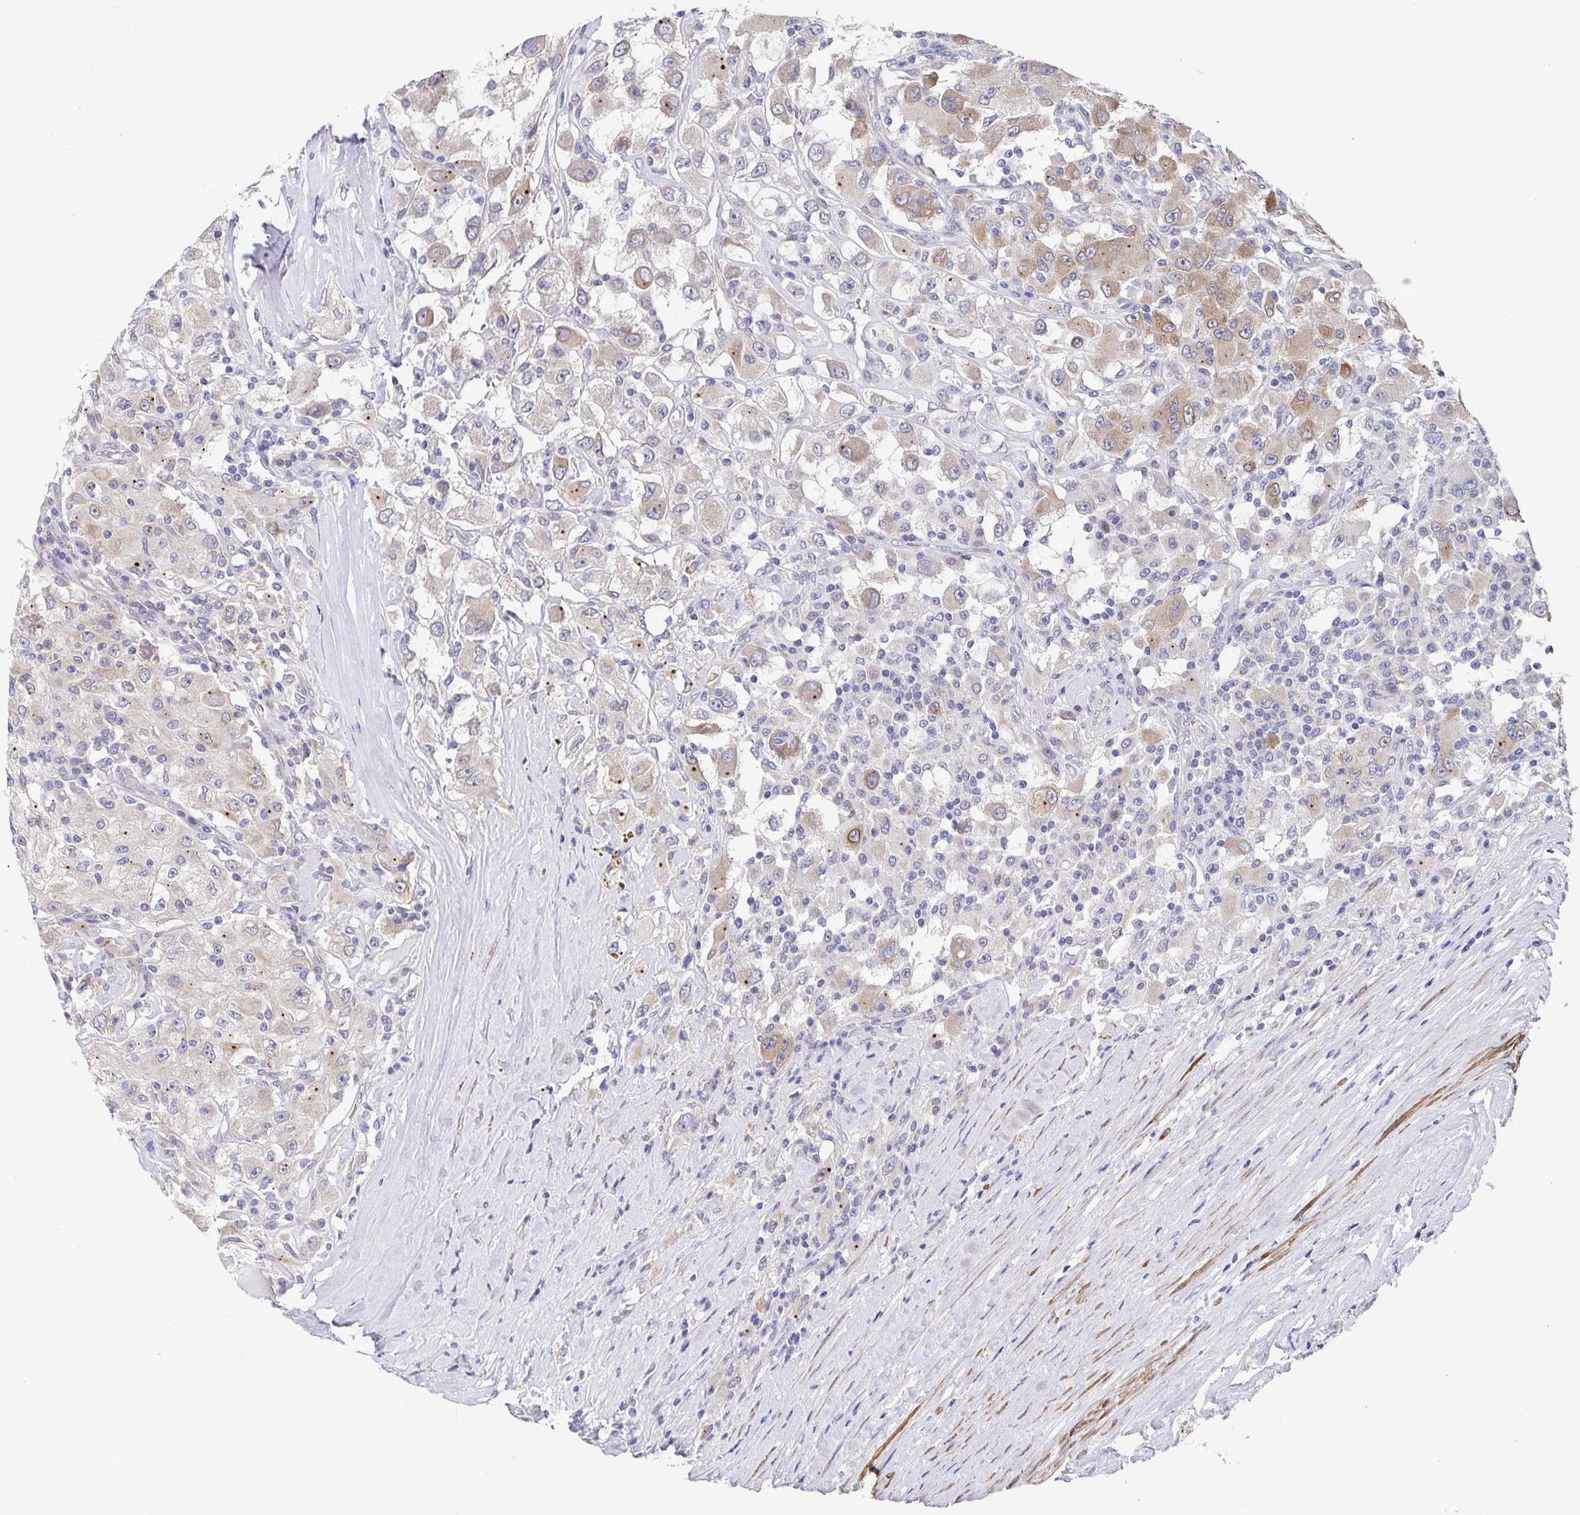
{"staining": {"intensity": "negative", "quantity": "none", "location": "none"}, "tissue": "renal cancer", "cell_type": "Tumor cells", "image_type": "cancer", "snomed": [{"axis": "morphology", "description": "Adenocarcinoma, NOS"}, {"axis": "topography", "description": "Kidney"}], "caption": "An image of adenocarcinoma (renal) stained for a protein exhibits no brown staining in tumor cells.", "gene": "ZIK1", "patient": {"sex": "female", "age": 67}}